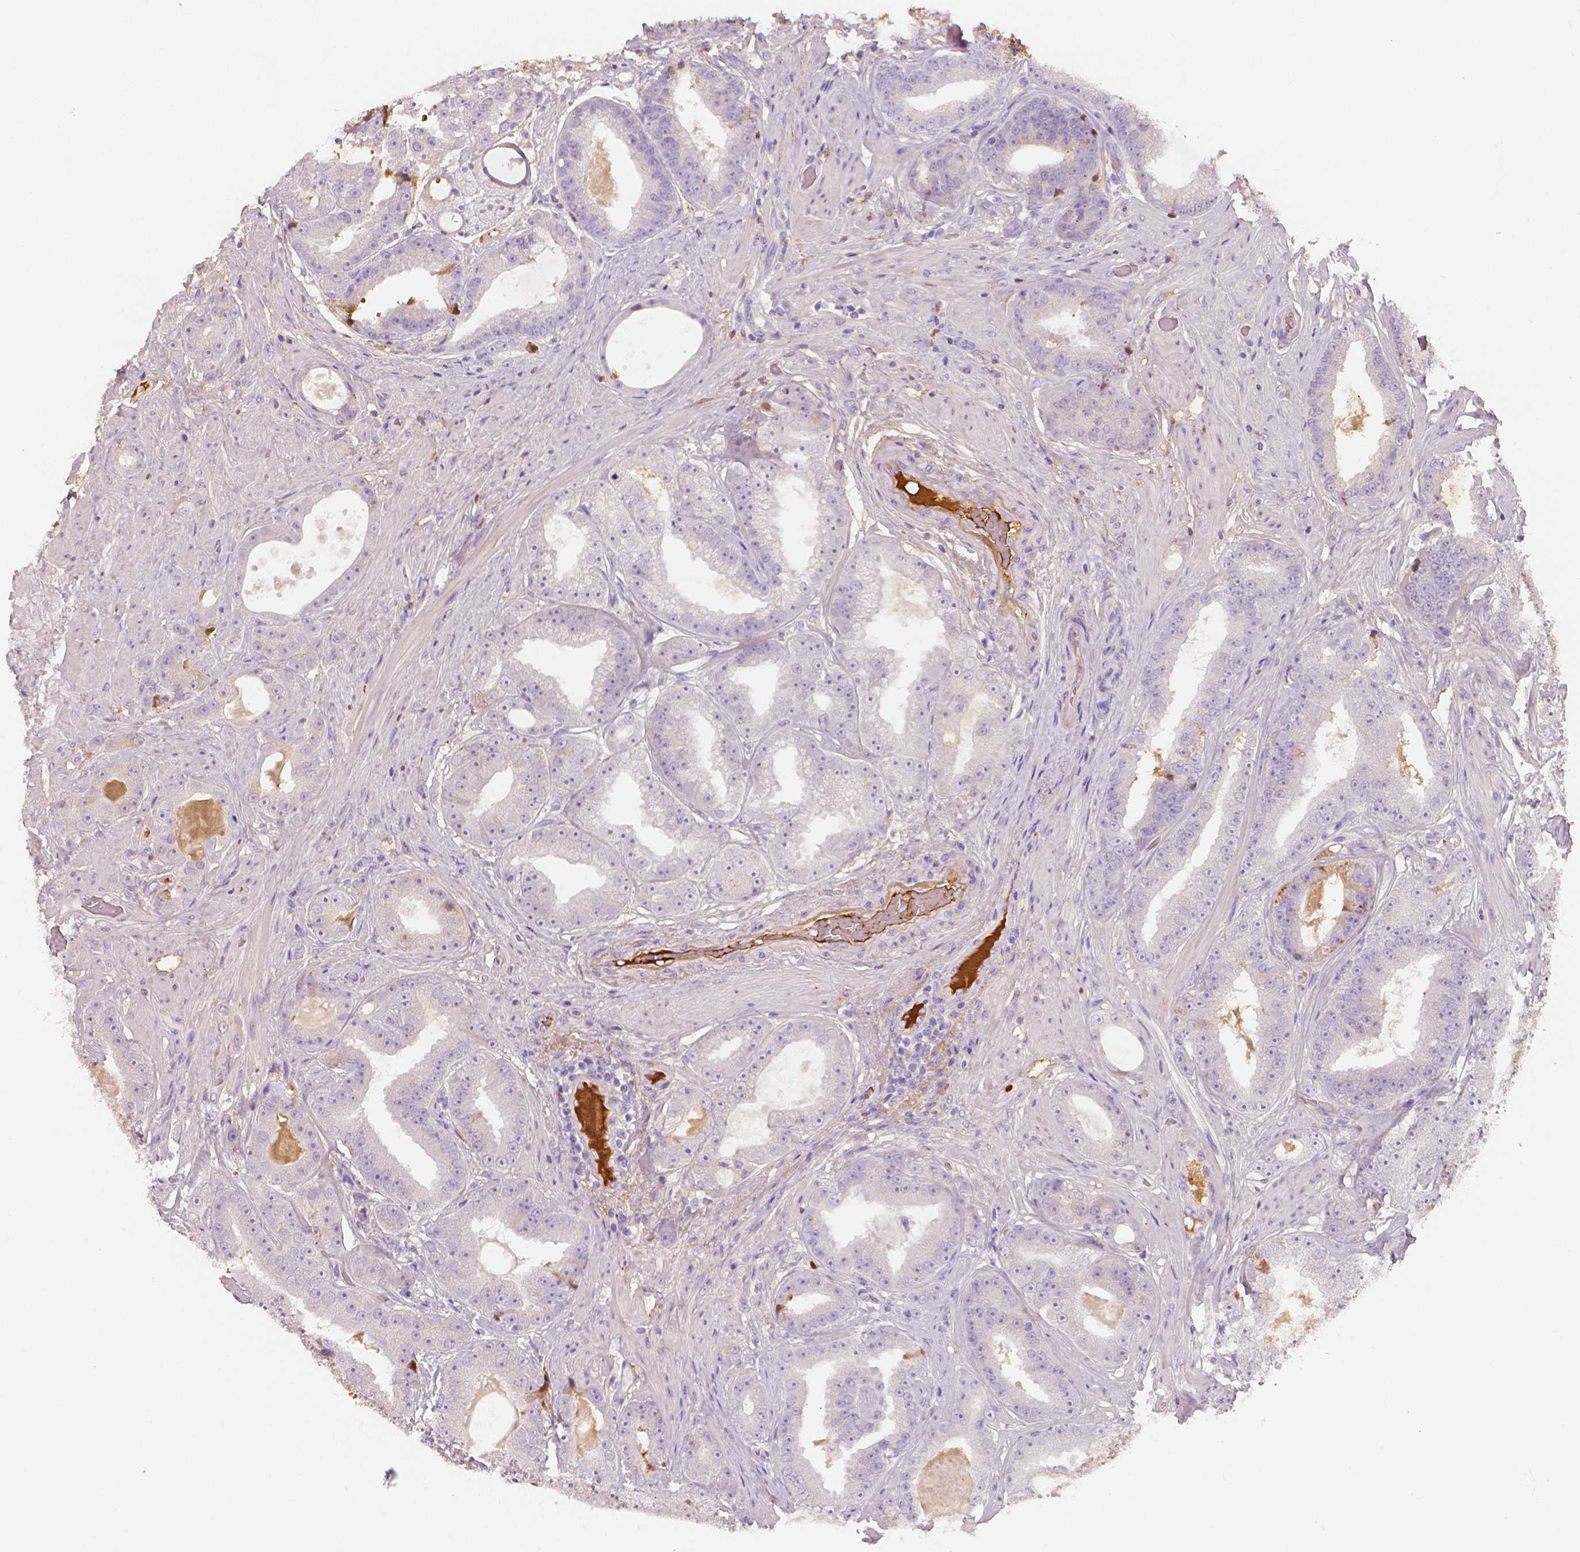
{"staining": {"intensity": "negative", "quantity": "none", "location": "none"}, "tissue": "prostate cancer", "cell_type": "Tumor cells", "image_type": "cancer", "snomed": [{"axis": "morphology", "description": "Adenocarcinoma, Low grade"}, {"axis": "topography", "description": "Prostate"}], "caption": "This is an immunohistochemistry image of prostate adenocarcinoma (low-grade). There is no staining in tumor cells.", "gene": "APOA4", "patient": {"sex": "male", "age": 60}}